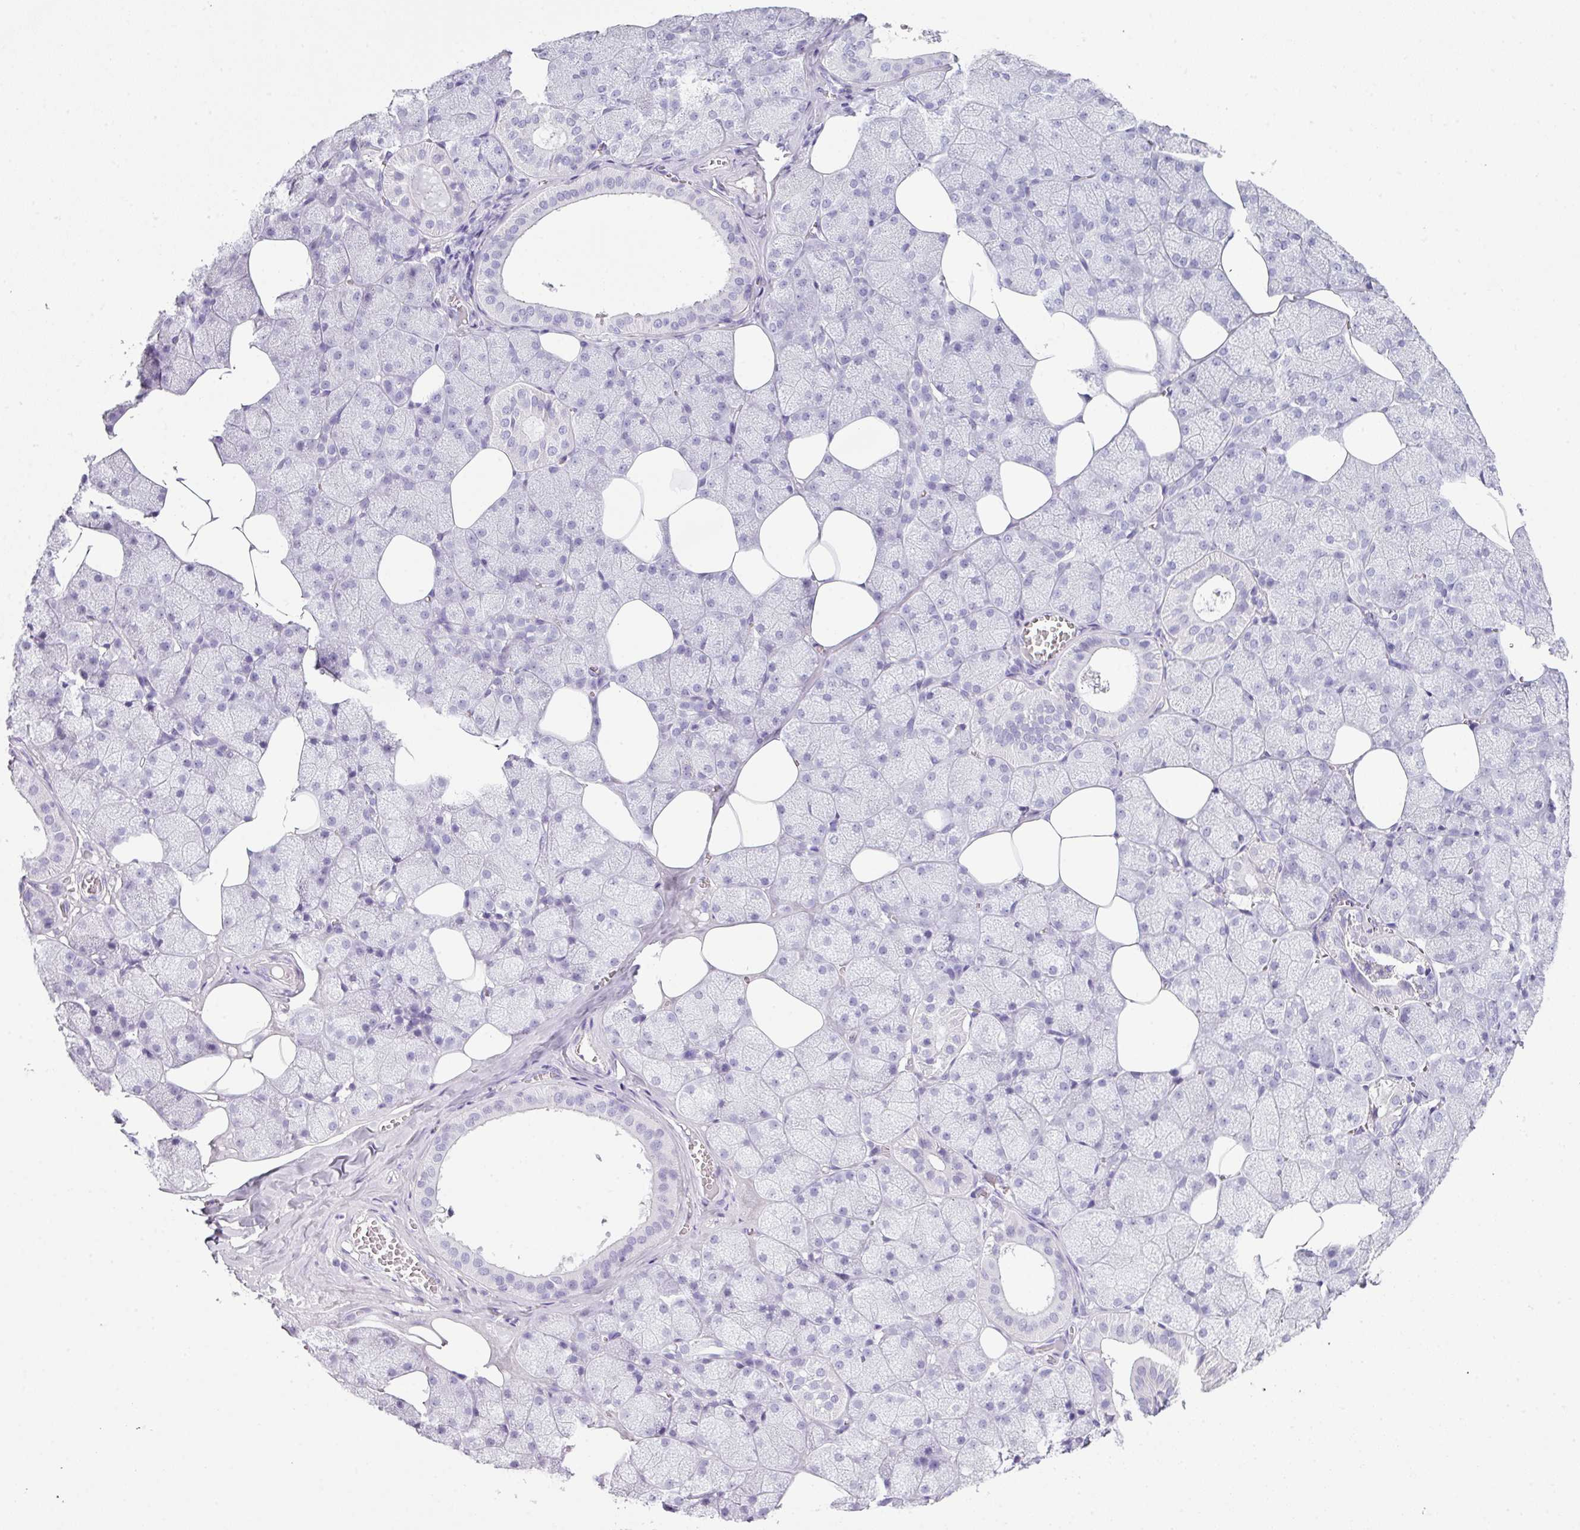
{"staining": {"intensity": "negative", "quantity": "none", "location": "none"}, "tissue": "salivary gland", "cell_type": "Glandular cells", "image_type": "normal", "snomed": [{"axis": "morphology", "description": "Normal tissue, NOS"}, {"axis": "topography", "description": "Salivary gland"}, {"axis": "topography", "description": "Peripheral nerve tissue"}], "caption": "Benign salivary gland was stained to show a protein in brown. There is no significant positivity in glandular cells.", "gene": "SCT", "patient": {"sex": "male", "age": 38}}